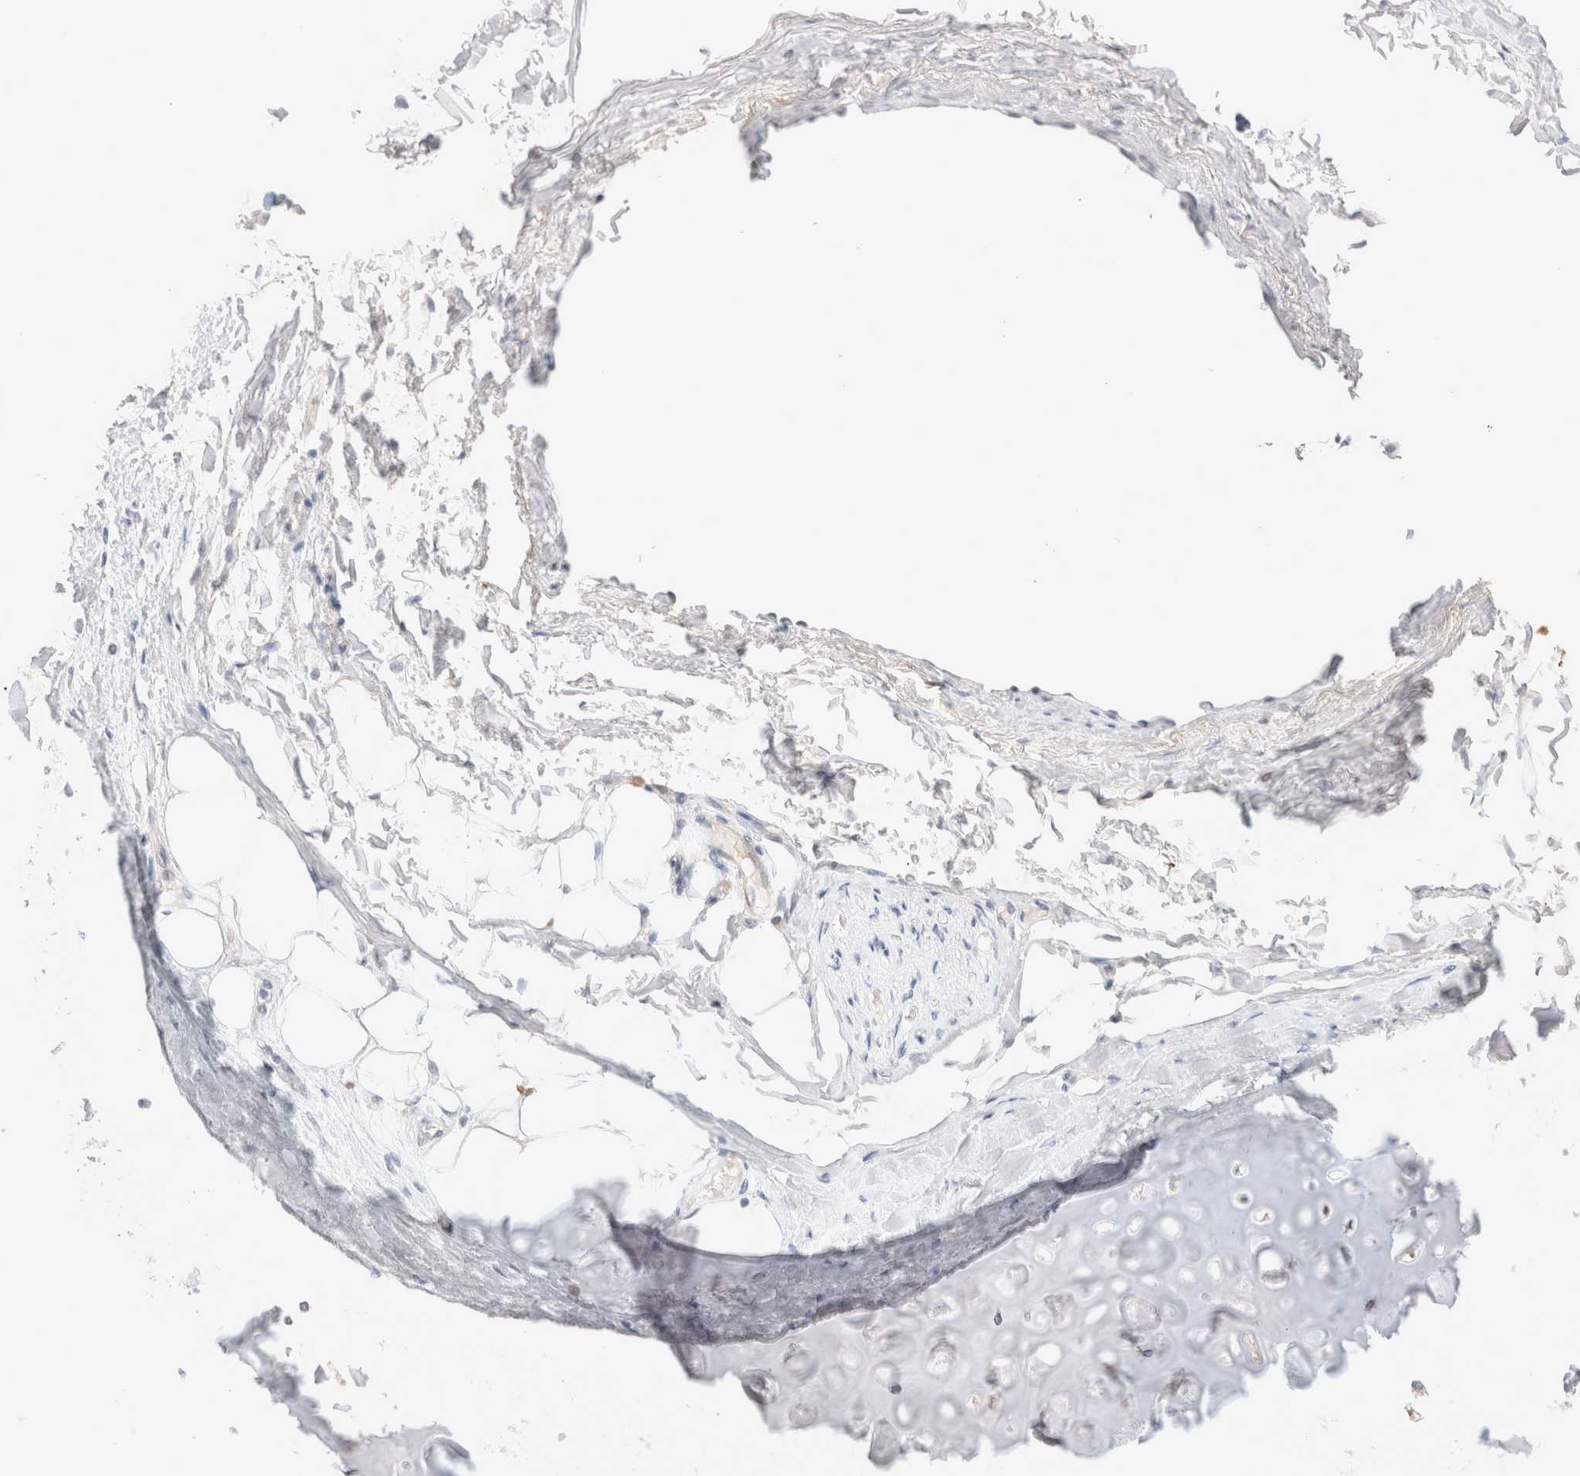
{"staining": {"intensity": "negative", "quantity": "none", "location": "none"}, "tissue": "adipose tissue", "cell_type": "Adipocytes", "image_type": "normal", "snomed": [{"axis": "morphology", "description": "Normal tissue, NOS"}, {"axis": "topography", "description": "Cartilage tissue"}, {"axis": "topography", "description": "Bronchus"}], "caption": "DAB (3,3'-diaminobenzidine) immunohistochemical staining of benign adipose tissue reveals no significant staining in adipocytes. (DAB (3,3'-diaminobenzidine) immunohistochemistry (IHC), high magnification).", "gene": "SPATA20", "patient": {"sex": "female", "age": 73}}